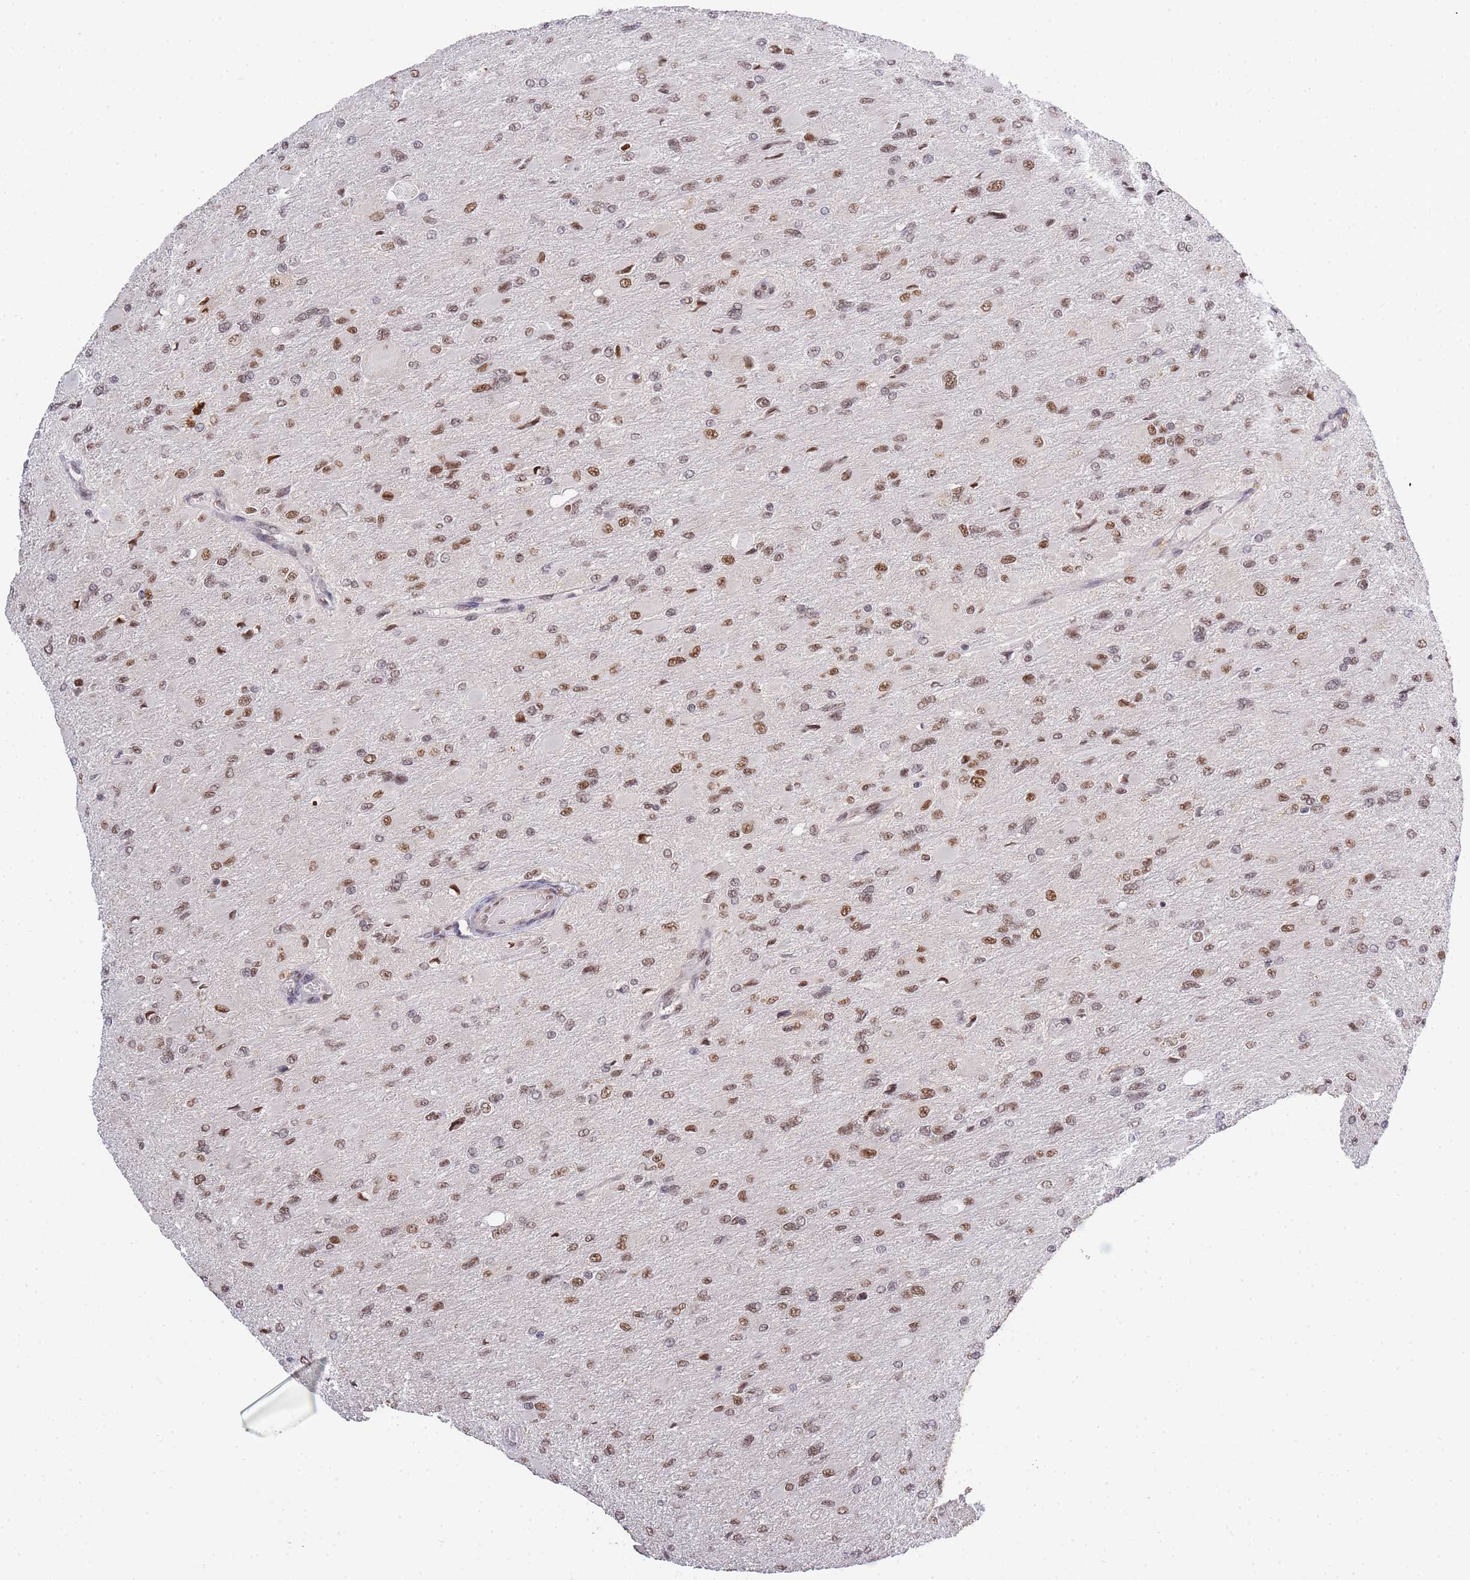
{"staining": {"intensity": "moderate", "quantity": ">75%", "location": "nuclear"}, "tissue": "glioma", "cell_type": "Tumor cells", "image_type": "cancer", "snomed": [{"axis": "morphology", "description": "Glioma, malignant, High grade"}, {"axis": "topography", "description": "Cerebral cortex"}], "caption": "A brown stain highlights moderate nuclear positivity of a protein in glioma tumor cells.", "gene": "PRKDC", "patient": {"sex": "female", "age": 36}}